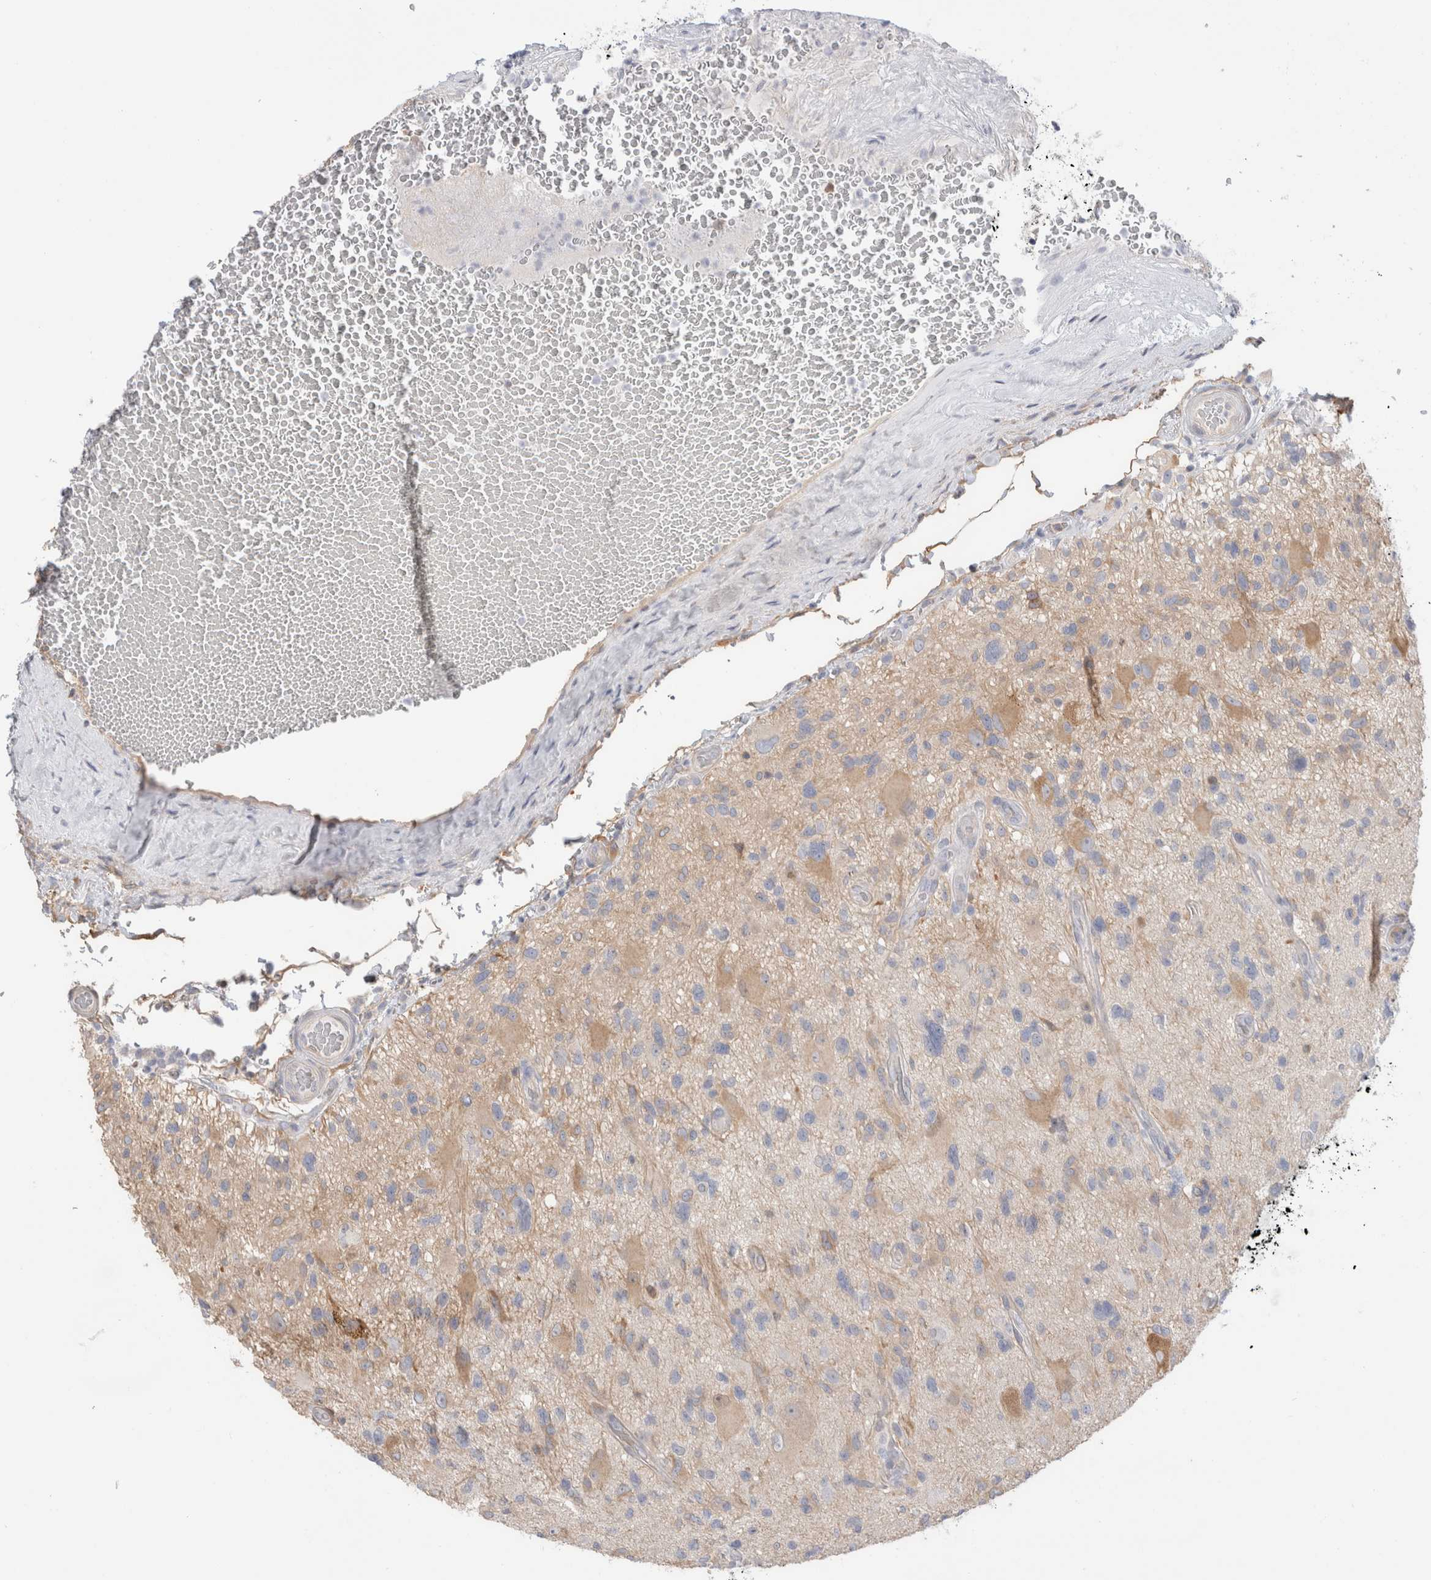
{"staining": {"intensity": "weak", "quantity": "<25%", "location": "cytoplasmic/membranous"}, "tissue": "glioma", "cell_type": "Tumor cells", "image_type": "cancer", "snomed": [{"axis": "morphology", "description": "Glioma, malignant, High grade"}, {"axis": "topography", "description": "Brain"}], "caption": "Human malignant glioma (high-grade) stained for a protein using immunohistochemistry shows no staining in tumor cells.", "gene": "CAPN2", "patient": {"sex": "male", "age": 33}}